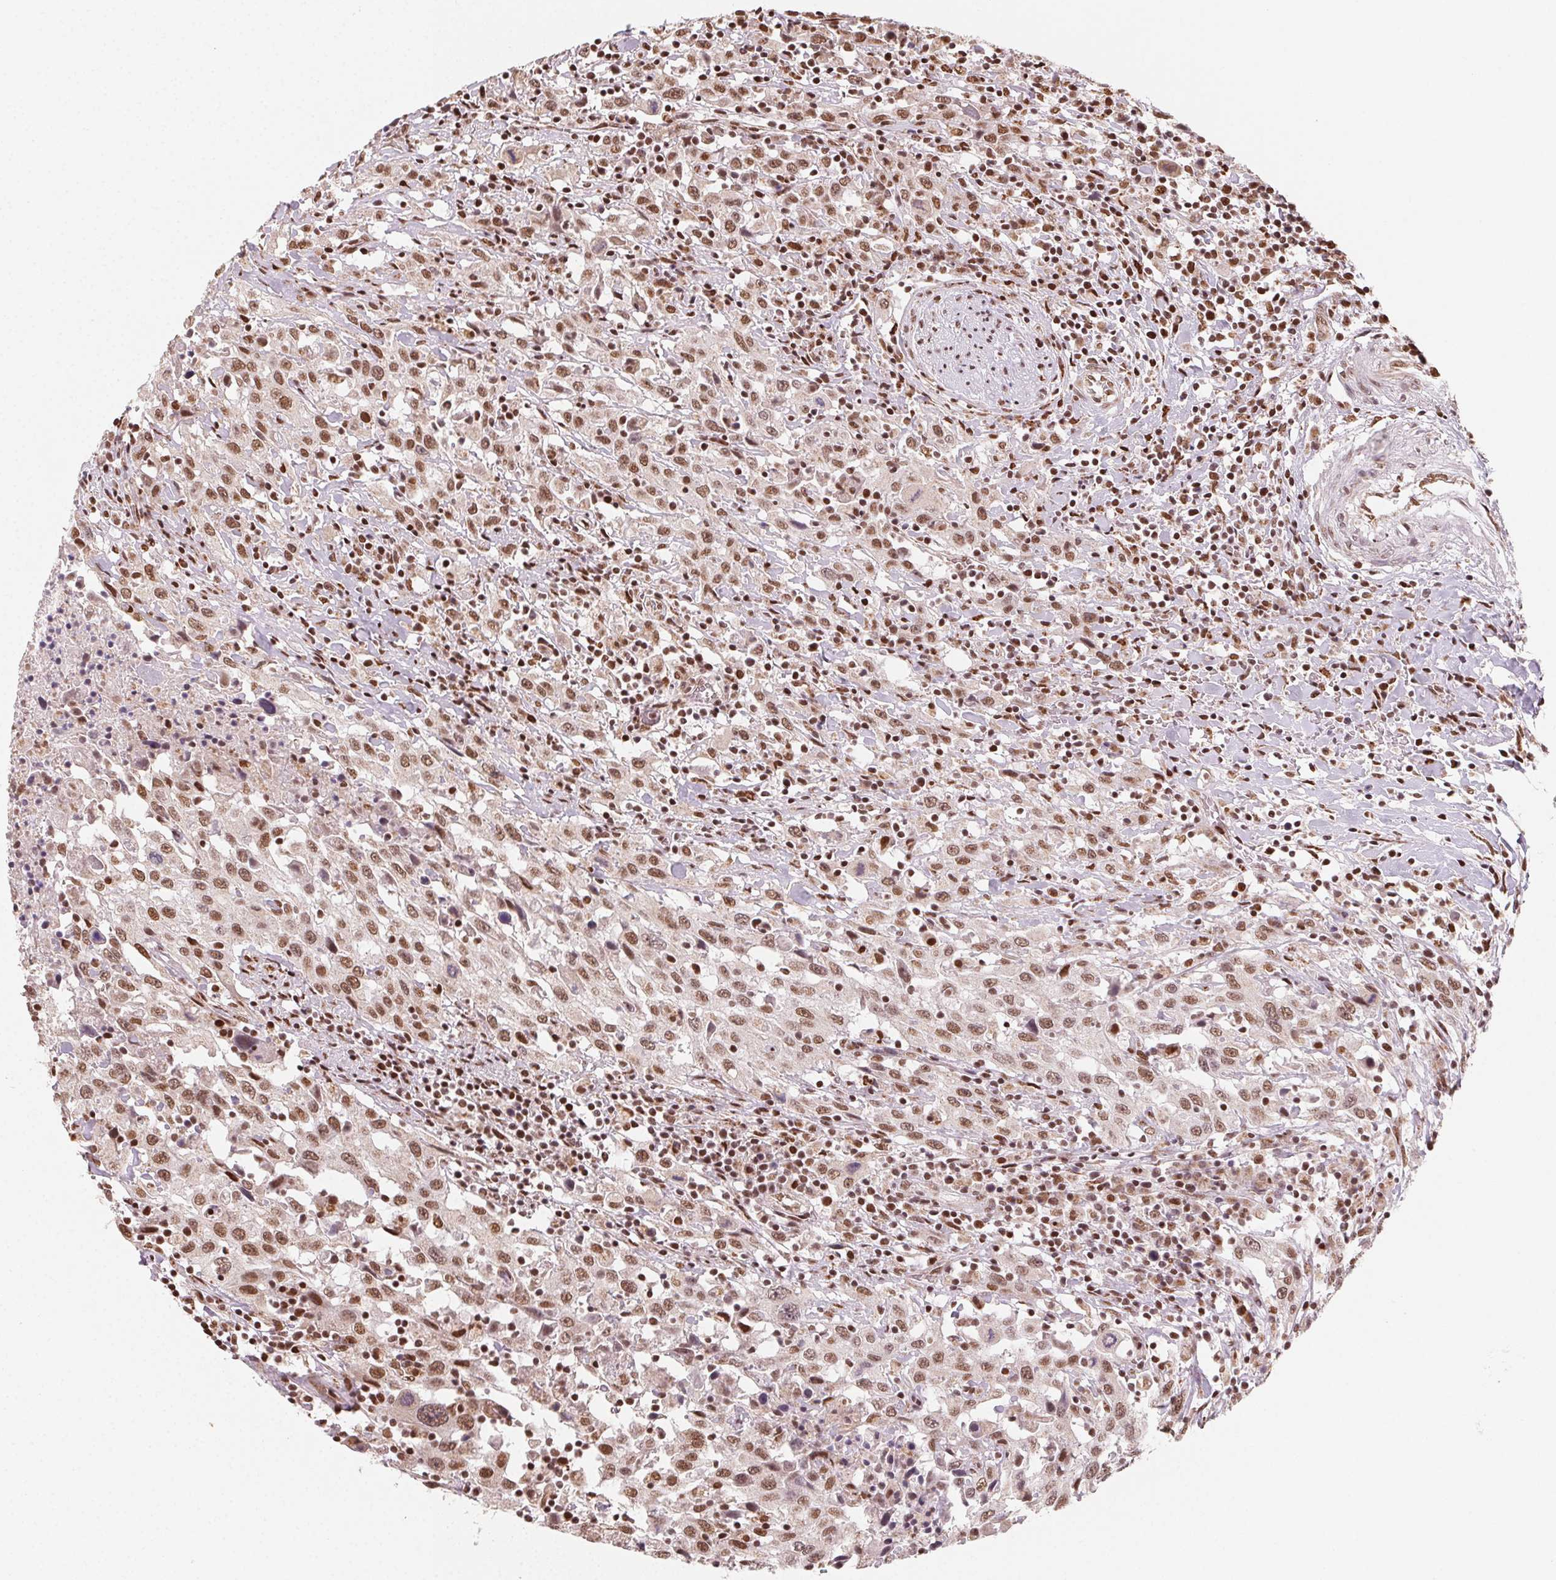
{"staining": {"intensity": "moderate", "quantity": ">75%", "location": "nuclear"}, "tissue": "urothelial cancer", "cell_type": "Tumor cells", "image_type": "cancer", "snomed": [{"axis": "morphology", "description": "Urothelial carcinoma, High grade"}, {"axis": "topography", "description": "Urinary bladder"}], "caption": "Protein analysis of urothelial cancer tissue reveals moderate nuclear staining in approximately >75% of tumor cells.", "gene": "TOPORS", "patient": {"sex": "male", "age": 61}}